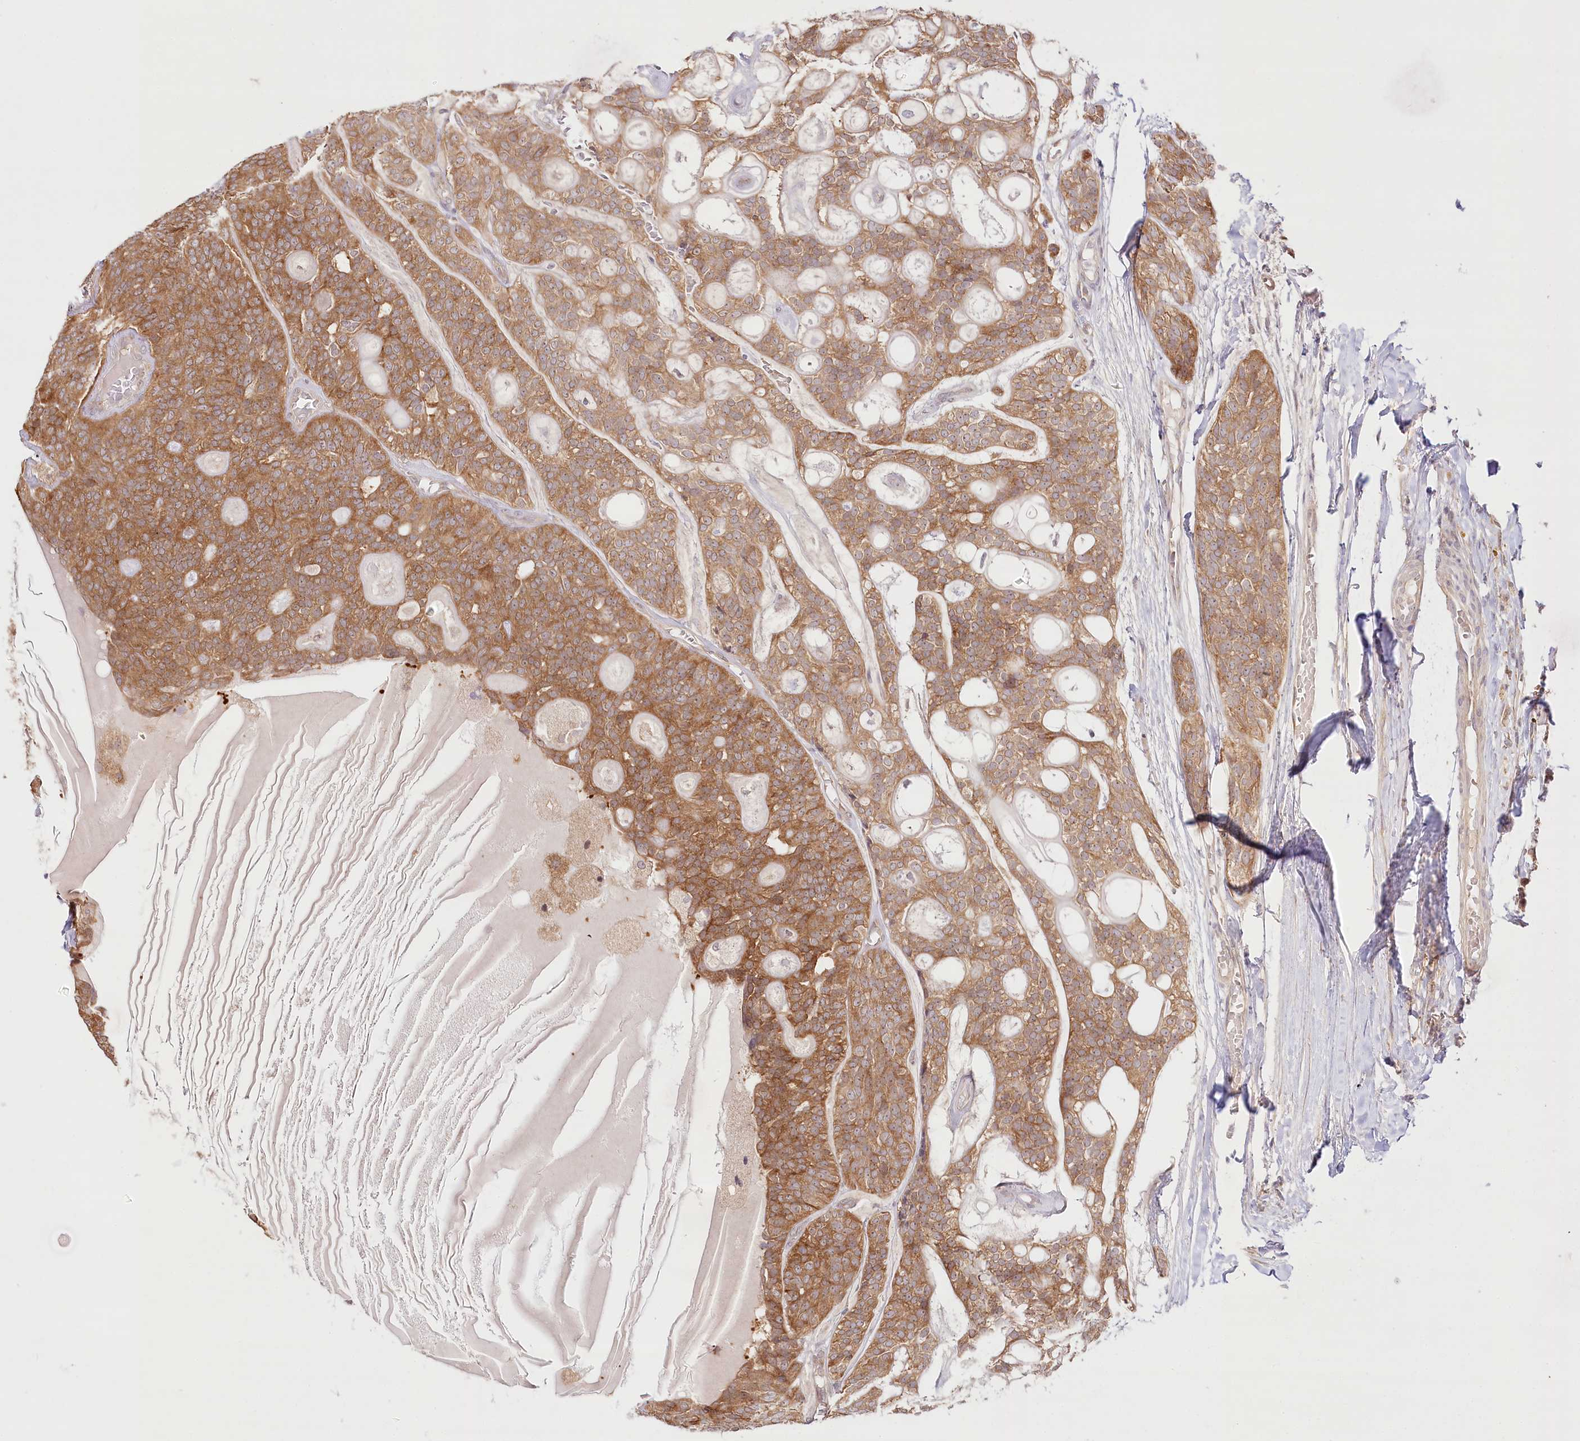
{"staining": {"intensity": "moderate", "quantity": ">75%", "location": "cytoplasmic/membranous"}, "tissue": "head and neck cancer", "cell_type": "Tumor cells", "image_type": "cancer", "snomed": [{"axis": "morphology", "description": "Adenocarcinoma, NOS"}, {"axis": "topography", "description": "Head-Neck"}], "caption": "Brown immunohistochemical staining in head and neck cancer exhibits moderate cytoplasmic/membranous staining in approximately >75% of tumor cells. (DAB IHC with brightfield microscopy, high magnification).", "gene": "INPP4B", "patient": {"sex": "male", "age": 66}}